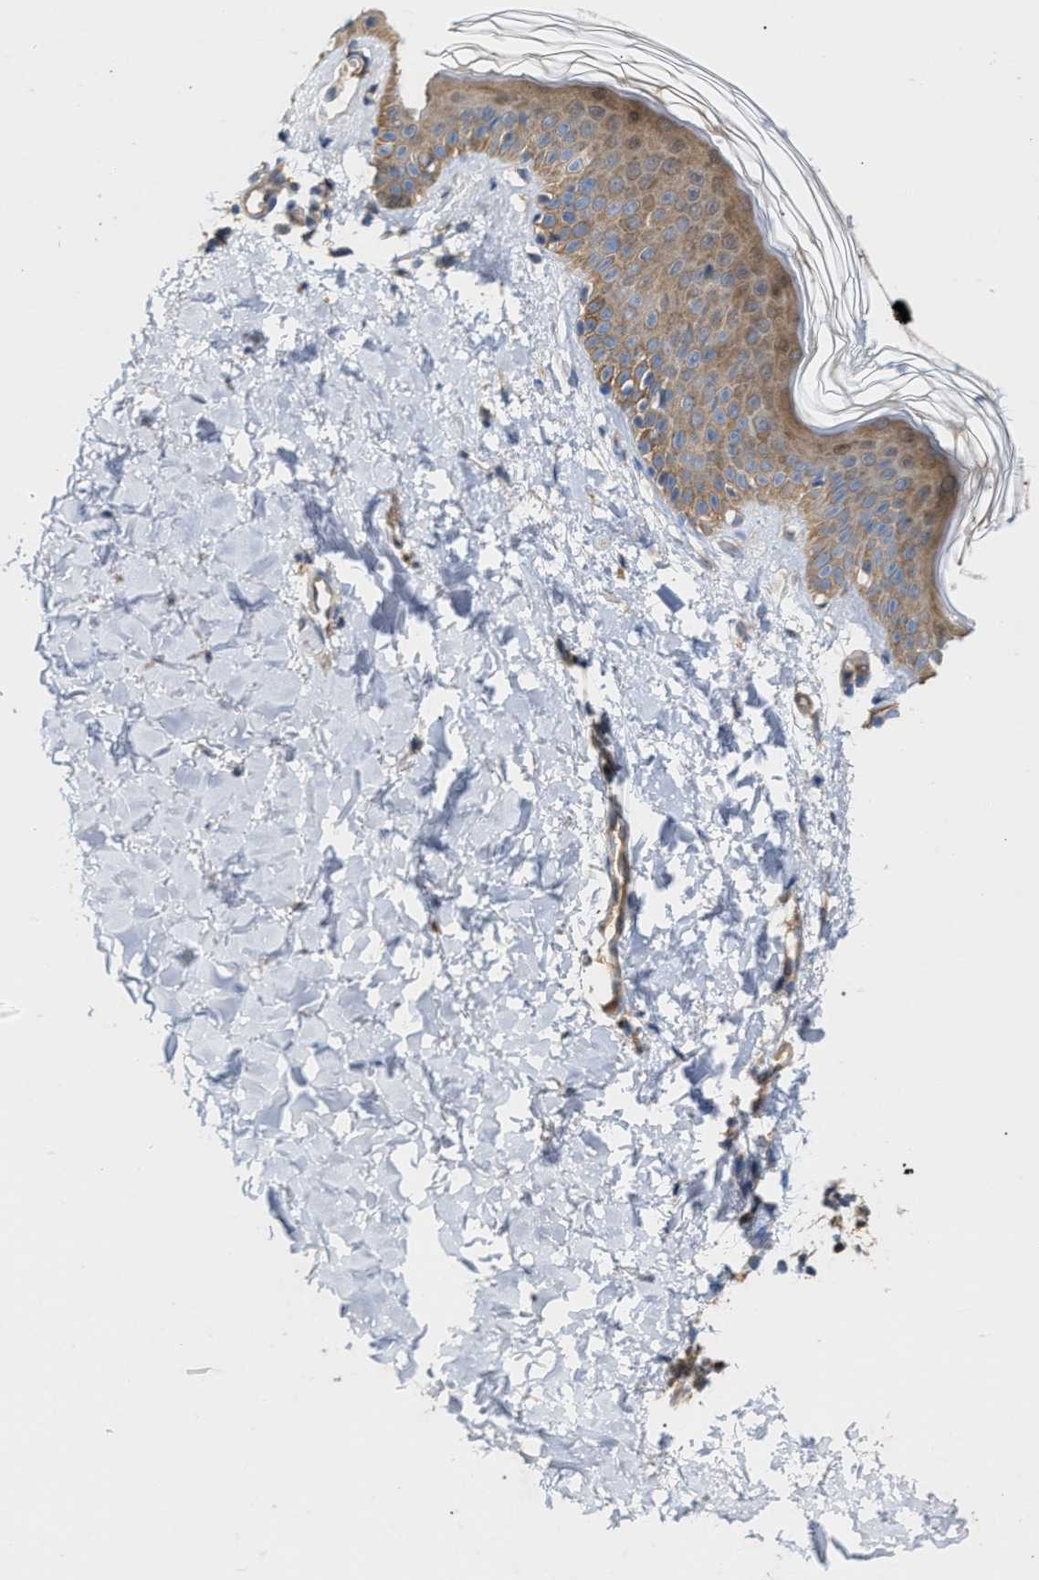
{"staining": {"intensity": "weak", "quantity": ">75%", "location": "cytoplasmic/membranous"}, "tissue": "skin", "cell_type": "Fibroblasts", "image_type": "normal", "snomed": [{"axis": "morphology", "description": "Normal tissue, NOS"}, {"axis": "topography", "description": "Skin"}], "caption": "Immunohistochemistry (IHC) of benign human skin displays low levels of weak cytoplasmic/membranous expression in about >75% of fibroblasts.", "gene": "BBLN", "patient": {"sex": "male", "age": 40}}